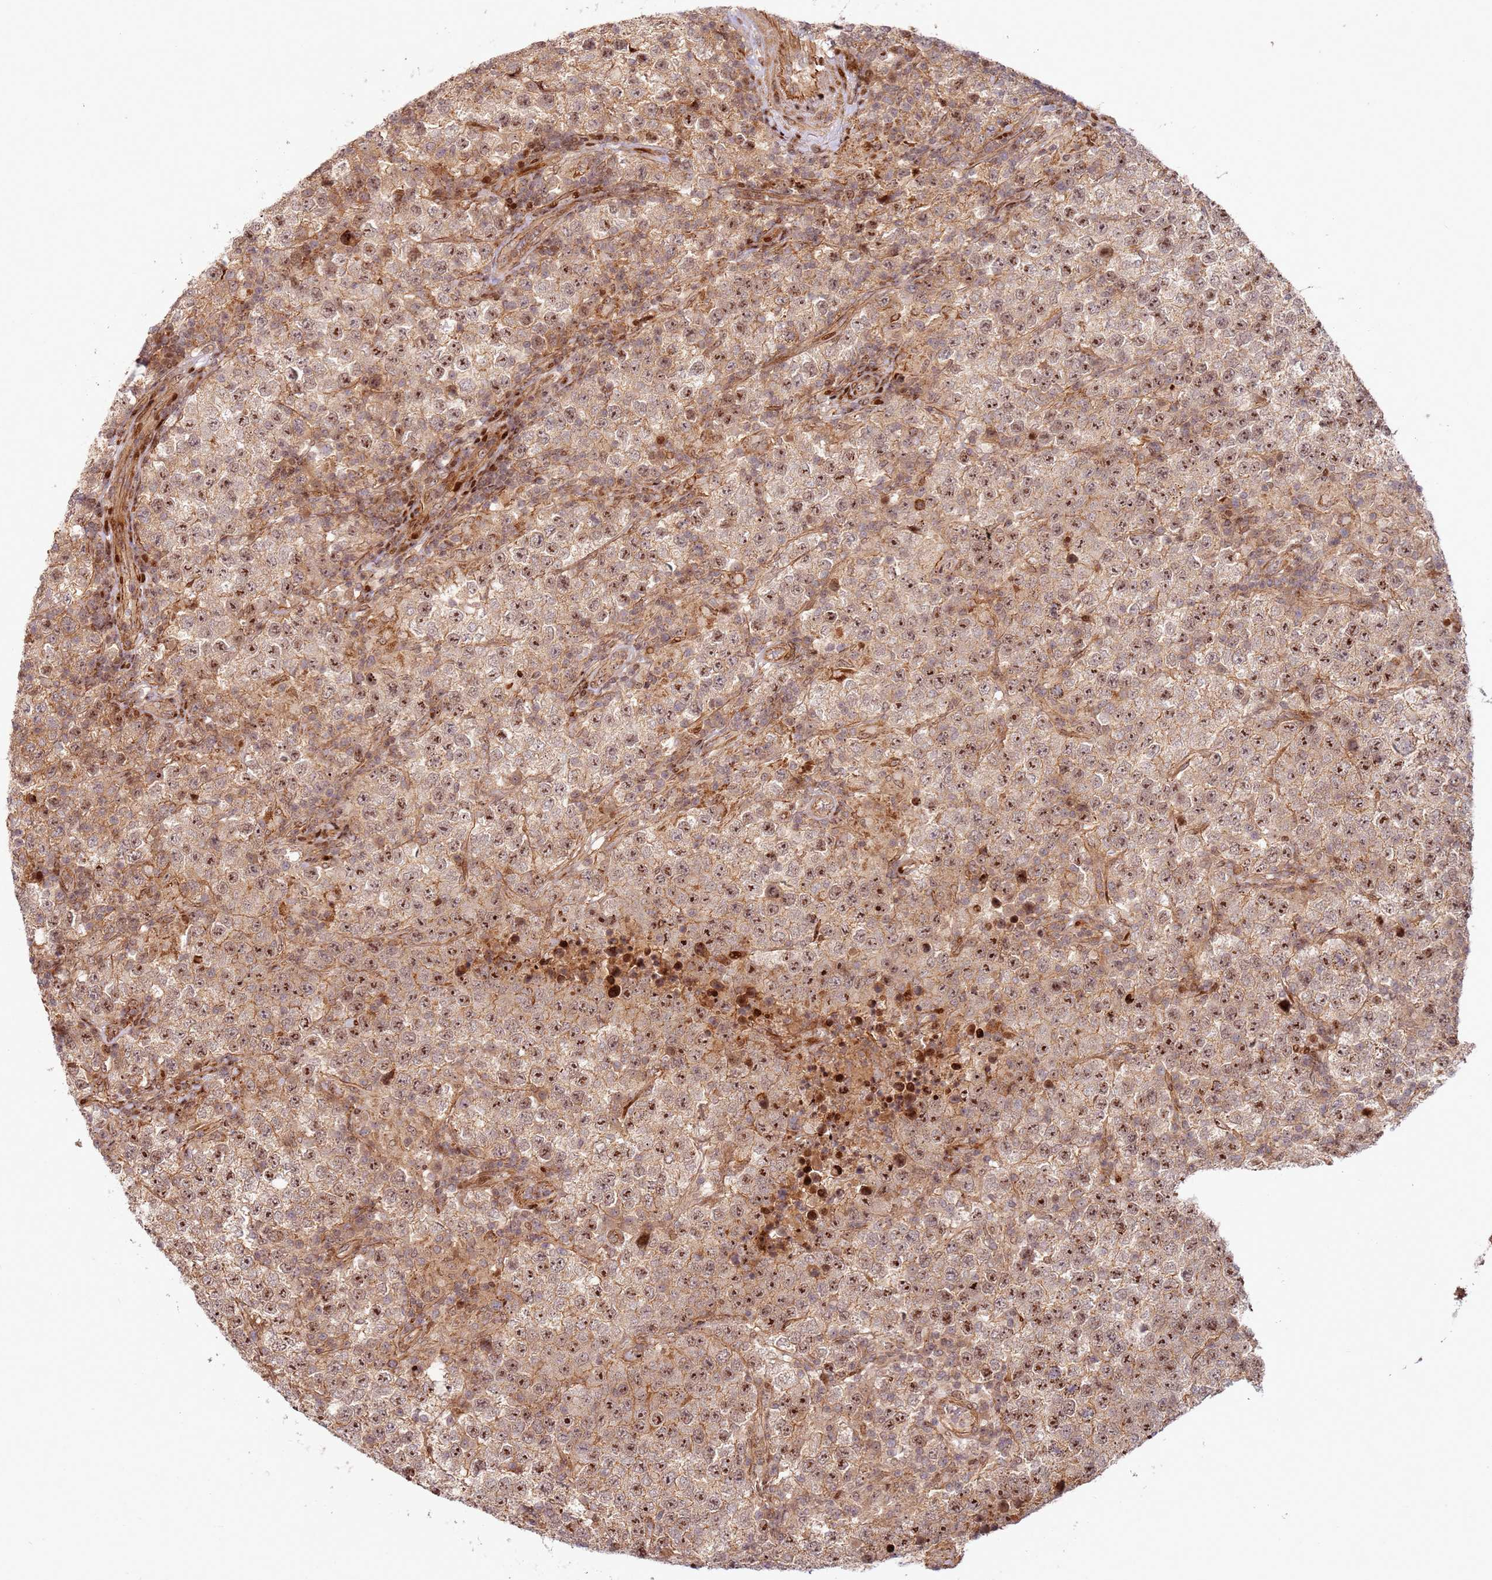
{"staining": {"intensity": "moderate", "quantity": ">75%", "location": "cytoplasmic/membranous,nuclear"}, "tissue": "testis cancer", "cell_type": "Tumor cells", "image_type": "cancer", "snomed": [{"axis": "morphology", "description": "Seminoma, NOS"}, {"axis": "morphology", "description": "Carcinoma, Embryonal, NOS"}, {"axis": "topography", "description": "Testis"}], "caption": "A high-resolution histopathology image shows IHC staining of seminoma (testis), which demonstrates moderate cytoplasmic/membranous and nuclear positivity in about >75% of tumor cells.", "gene": "TMEM233", "patient": {"sex": "male", "age": 41}}